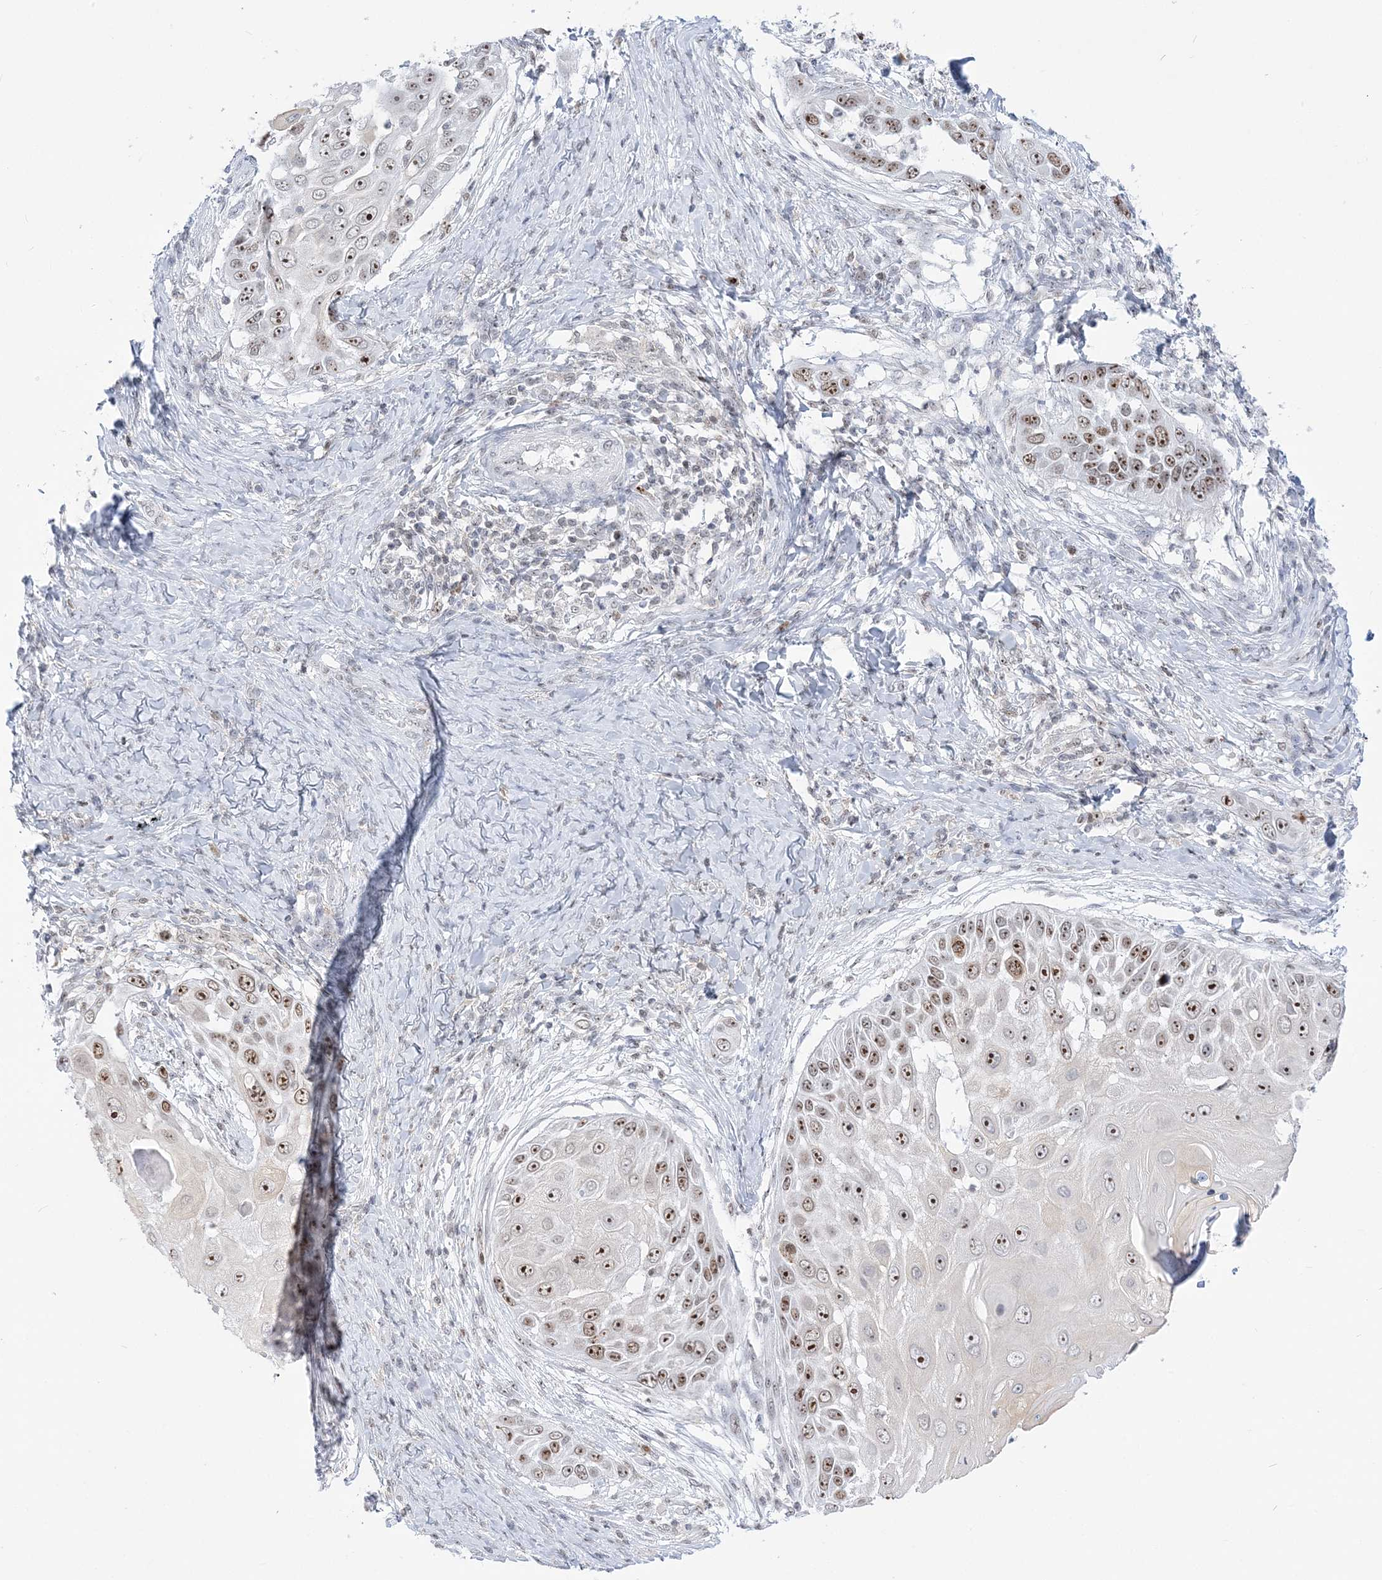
{"staining": {"intensity": "moderate", "quantity": ">75%", "location": "nuclear"}, "tissue": "skin cancer", "cell_type": "Tumor cells", "image_type": "cancer", "snomed": [{"axis": "morphology", "description": "Squamous cell carcinoma, NOS"}, {"axis": "topography", "description": "Skin"}], "caption": "An IHC photomicrograph of tumor tissue is shown. Protein staining in brown shows moderate nuclear positivity in skin cancer (squamous cell carcinoma) within tumor cells.", "gene": "DDX21", "patient": {"sex": "female", "age": 44}}